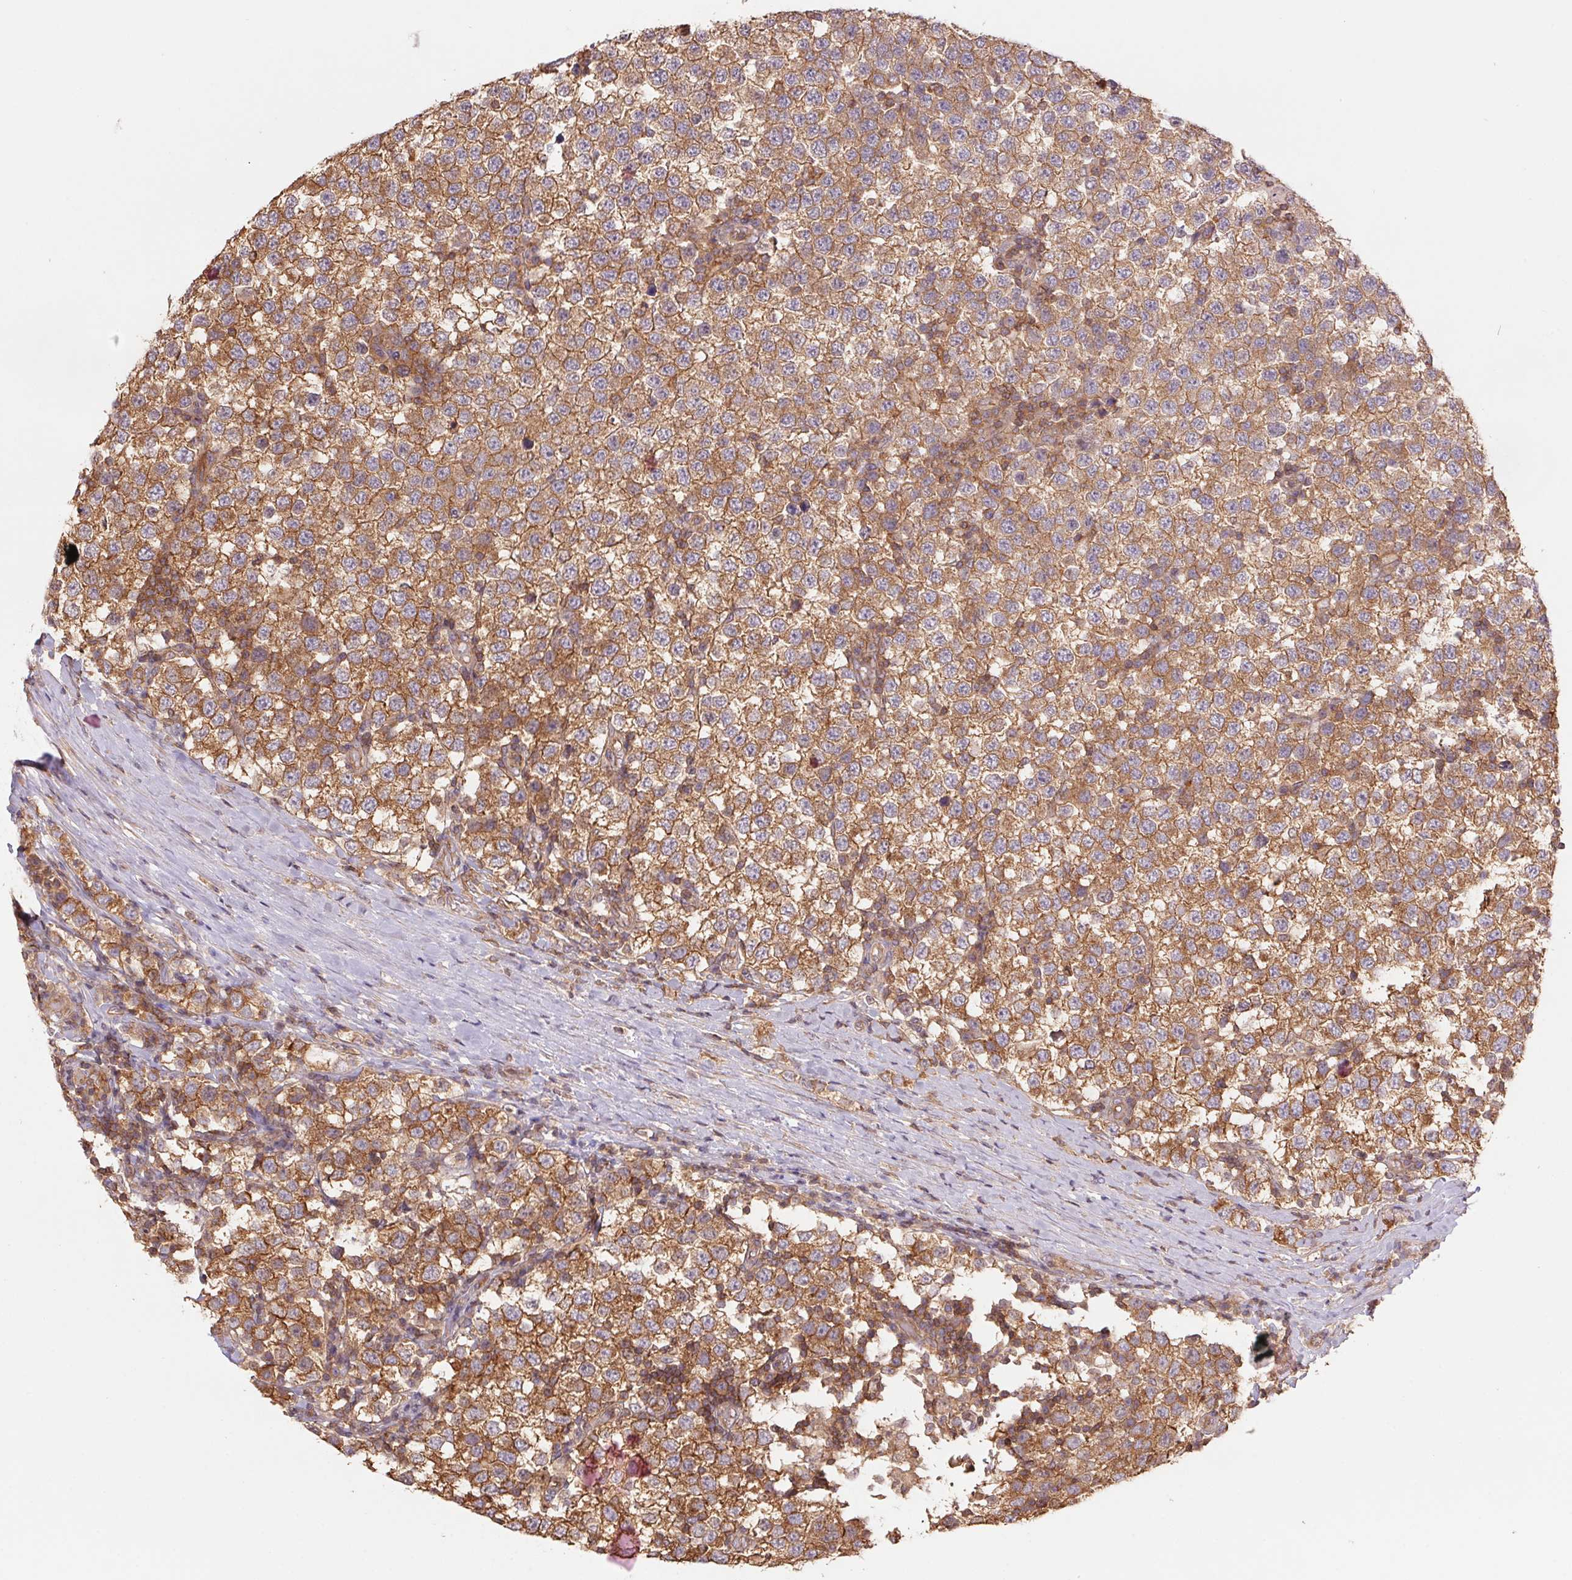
{"staining": {"intensity": "moderate", "quantity": ">75%", "location": "cytoplasmic/membranous"}, "tissue": "testis cancer", "cell_type": "Tumor cells", "image_type": "cancer", "snomed": [{"axis": "morphology", "description": "Seminoma, NOS"}, {"axis": "topography", "description": "Testis"}], "caption": "Immunohistochemical staining of testis seminoma demonstrates medium levels of moderate cytoplasmic/membranous protein positivity in approximately >75% of tumor cells.", "gene": "TUBA3D", "patient": {"sex": "male", "age": 34}}